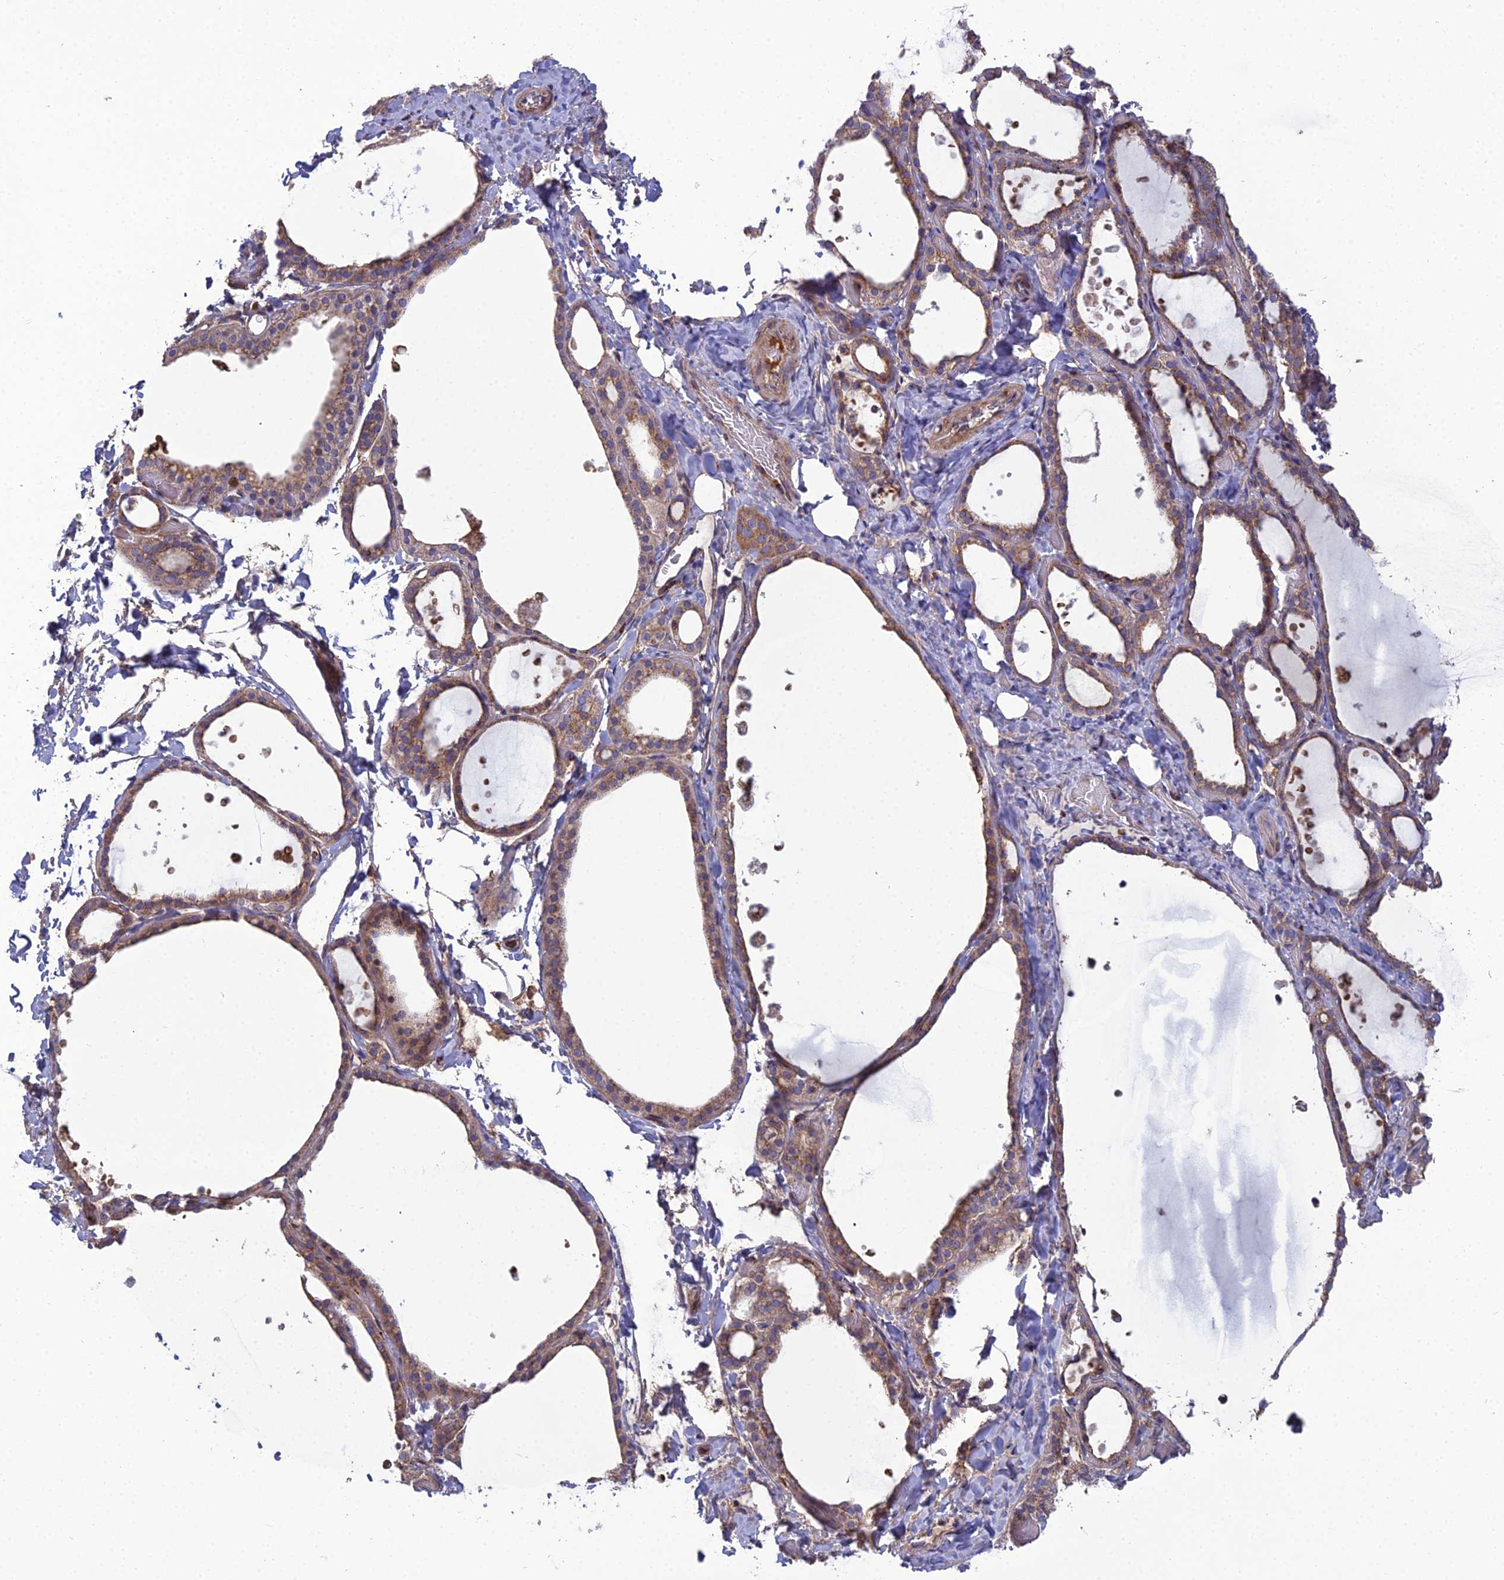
{"staining": {"intensity": "weak", "quantity": ">75%", "location": "cytoplasmic/membranous"}, "tissue": "thyroid gland", "cell_type": "Glandular cells", "image_type": "normal", "snomed": [{"axis": "morphology", "description": "Normal tissue, NOS"}, {"axis": "topography", "description": "Thyroid gland"}], "caption": "DAB immunohistochemical staining of benign human thyroid gland demonstrates weak cytoplasmic/membranous protein expression in approximately >75% of glandular cells.", "gene": "LNPEP", "patient": {"sex": "female", "age": 44}}